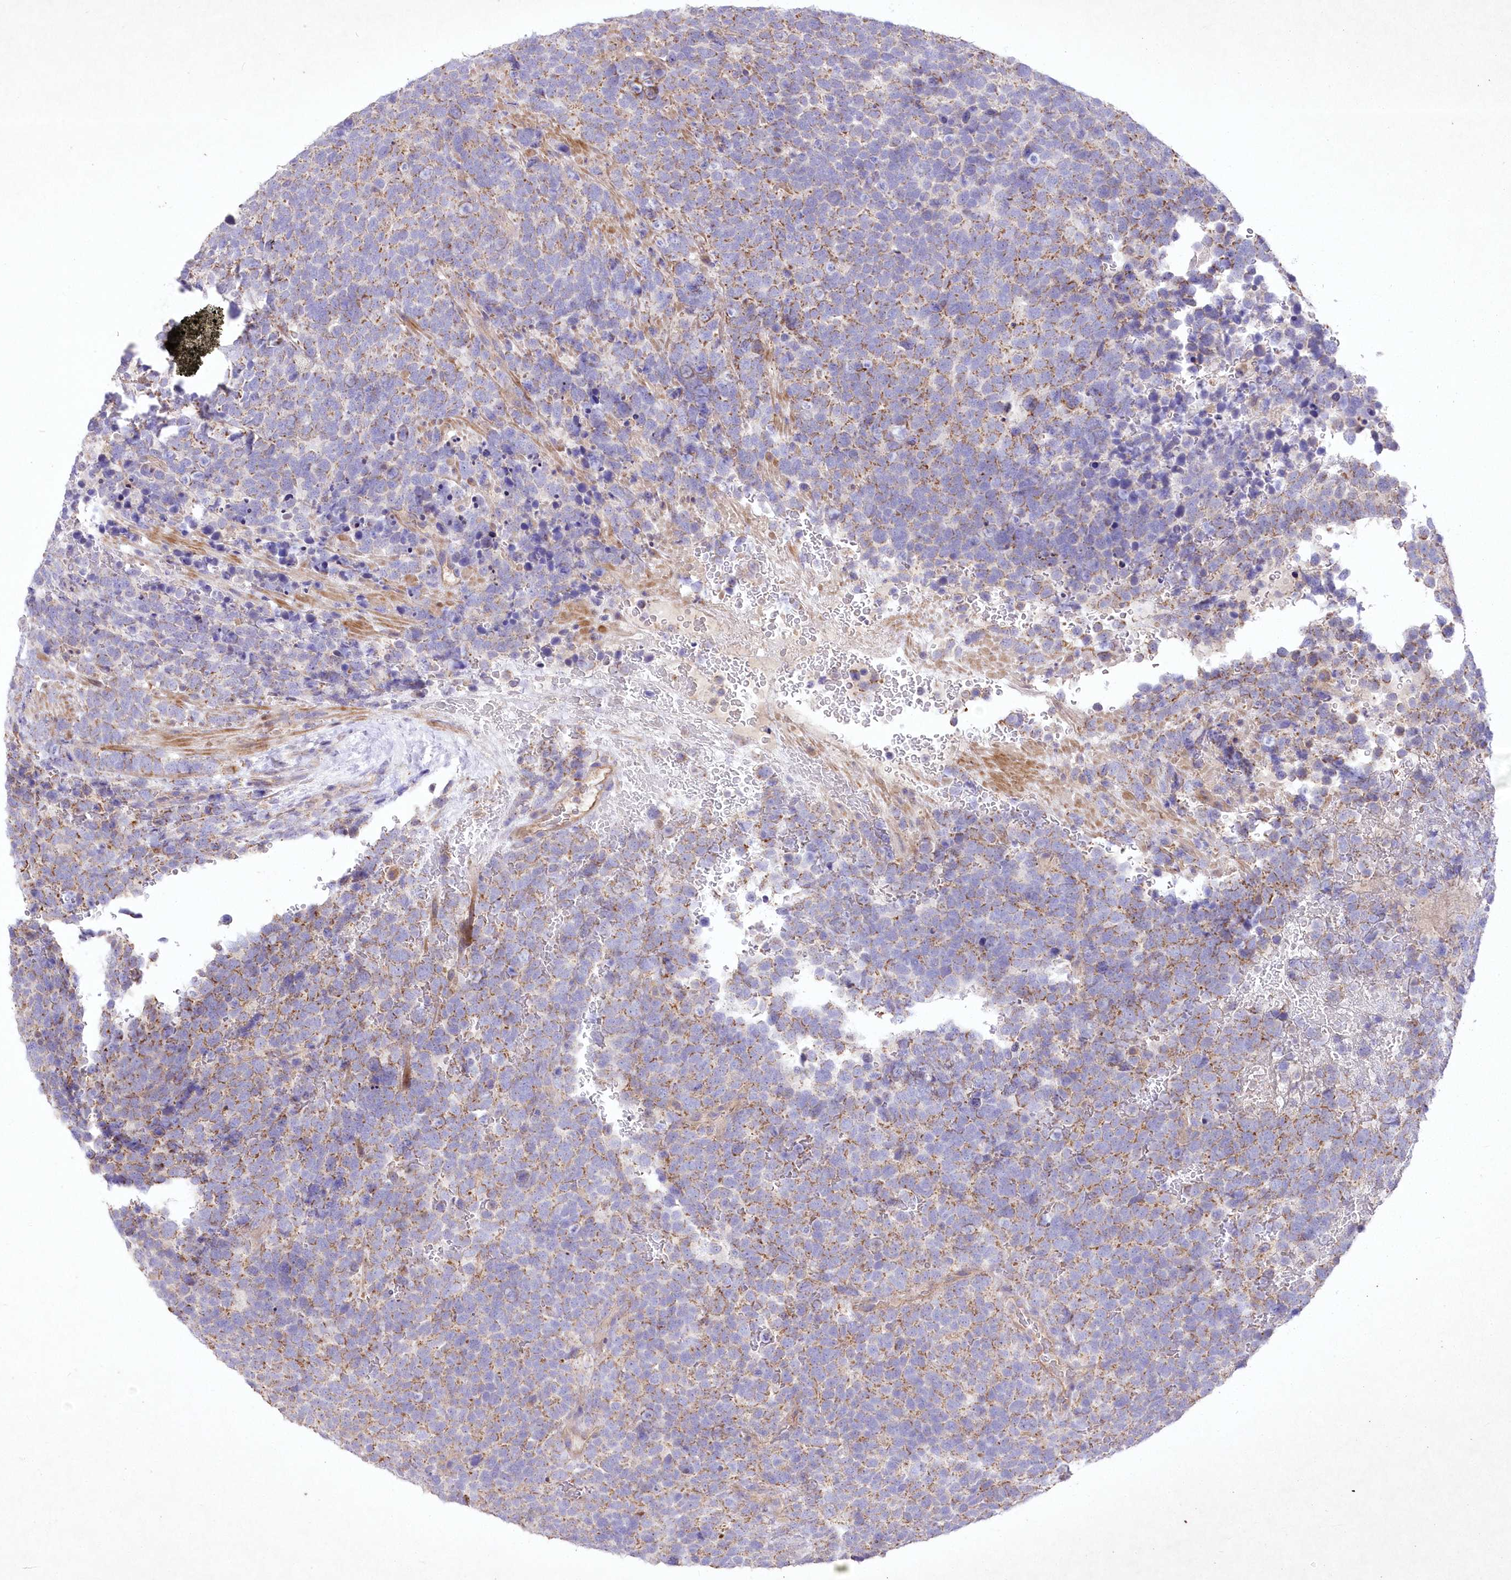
{"staining": {"intensity": "moderate", "quantity": ">75%", "location": "cytoplasmic/membranous"}, "tissue": "urothelial cancer", "cell_type": "Tumor cells", "image_type": "cancer", "snomed": [{"axis": "morphology", "description": "Urothelial carcinoma, High grade"}, {"axis": "topography", "description": "Urinary bladder"}], "caption": "Urothelial cancer stained with DAB (3,3'-diaminobenzidine) immunohistochemistry (IHC) shows medium levels of moderate cytoplasmic/membranous staining in approximately >75% of tumor cells.", "gene": "ITSN2", "patient": {"sex": "female", "age": 82}}